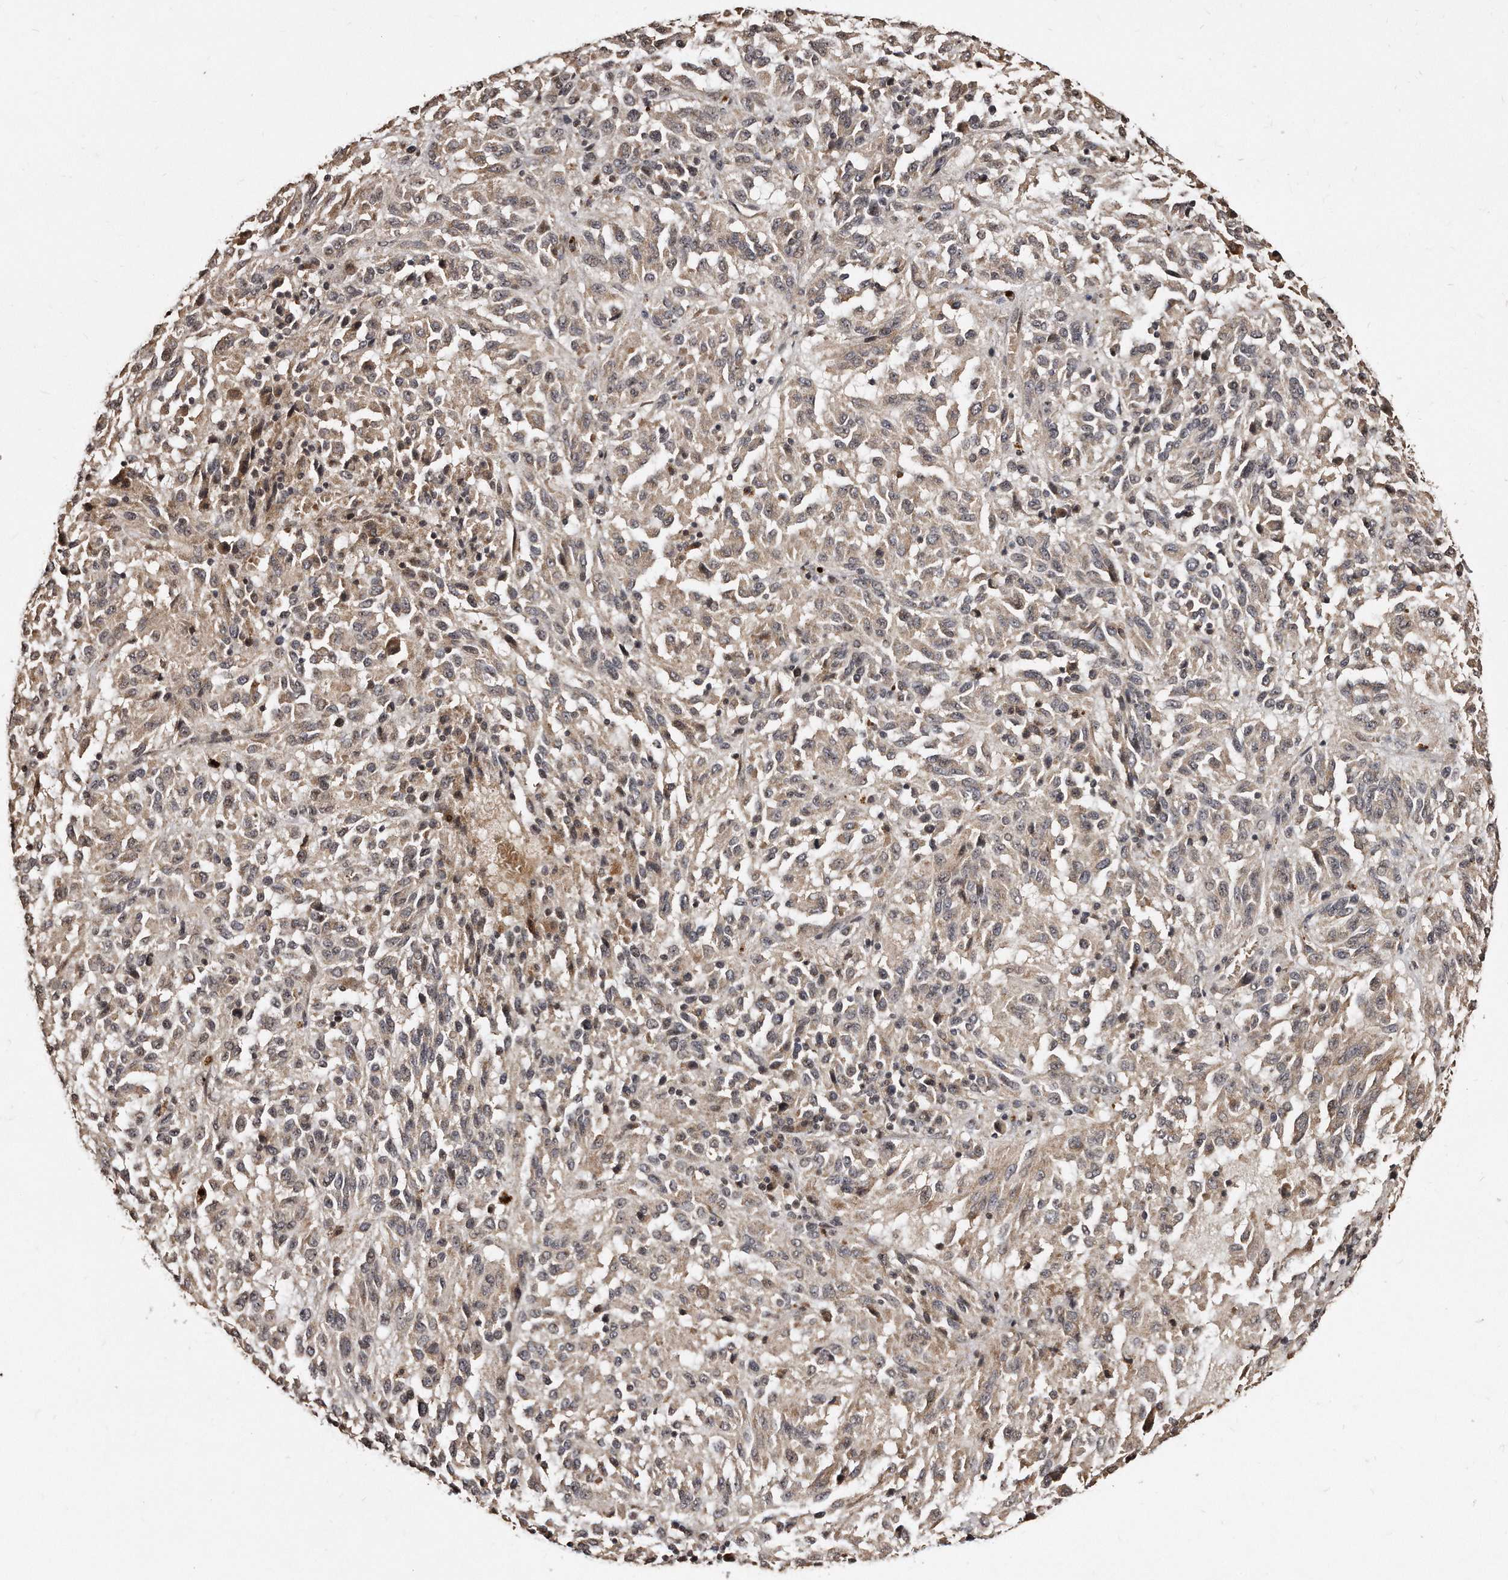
{"staining": {"intensity": "weak", "quantity": ">75%", "location": "cytoplasmic/membranous"}, "tissue": "melanoma", "cell_type": "Tumor cells", "image_type": "cancer", "snomed": [{"axis": "morphology", "description": "Malignant melanoma, Metastatic site"}, {"axis": "topography", "description": "Lung"}], "caption": "Malignant melanoma (metastatic site) tissue shows weak cytoplasmic/membranous staining in approximately >75% of tumor cells, visualized by immunohistochemistry.", "gene": "TSHR", "patient": {"sex": "male", "age": 64}}